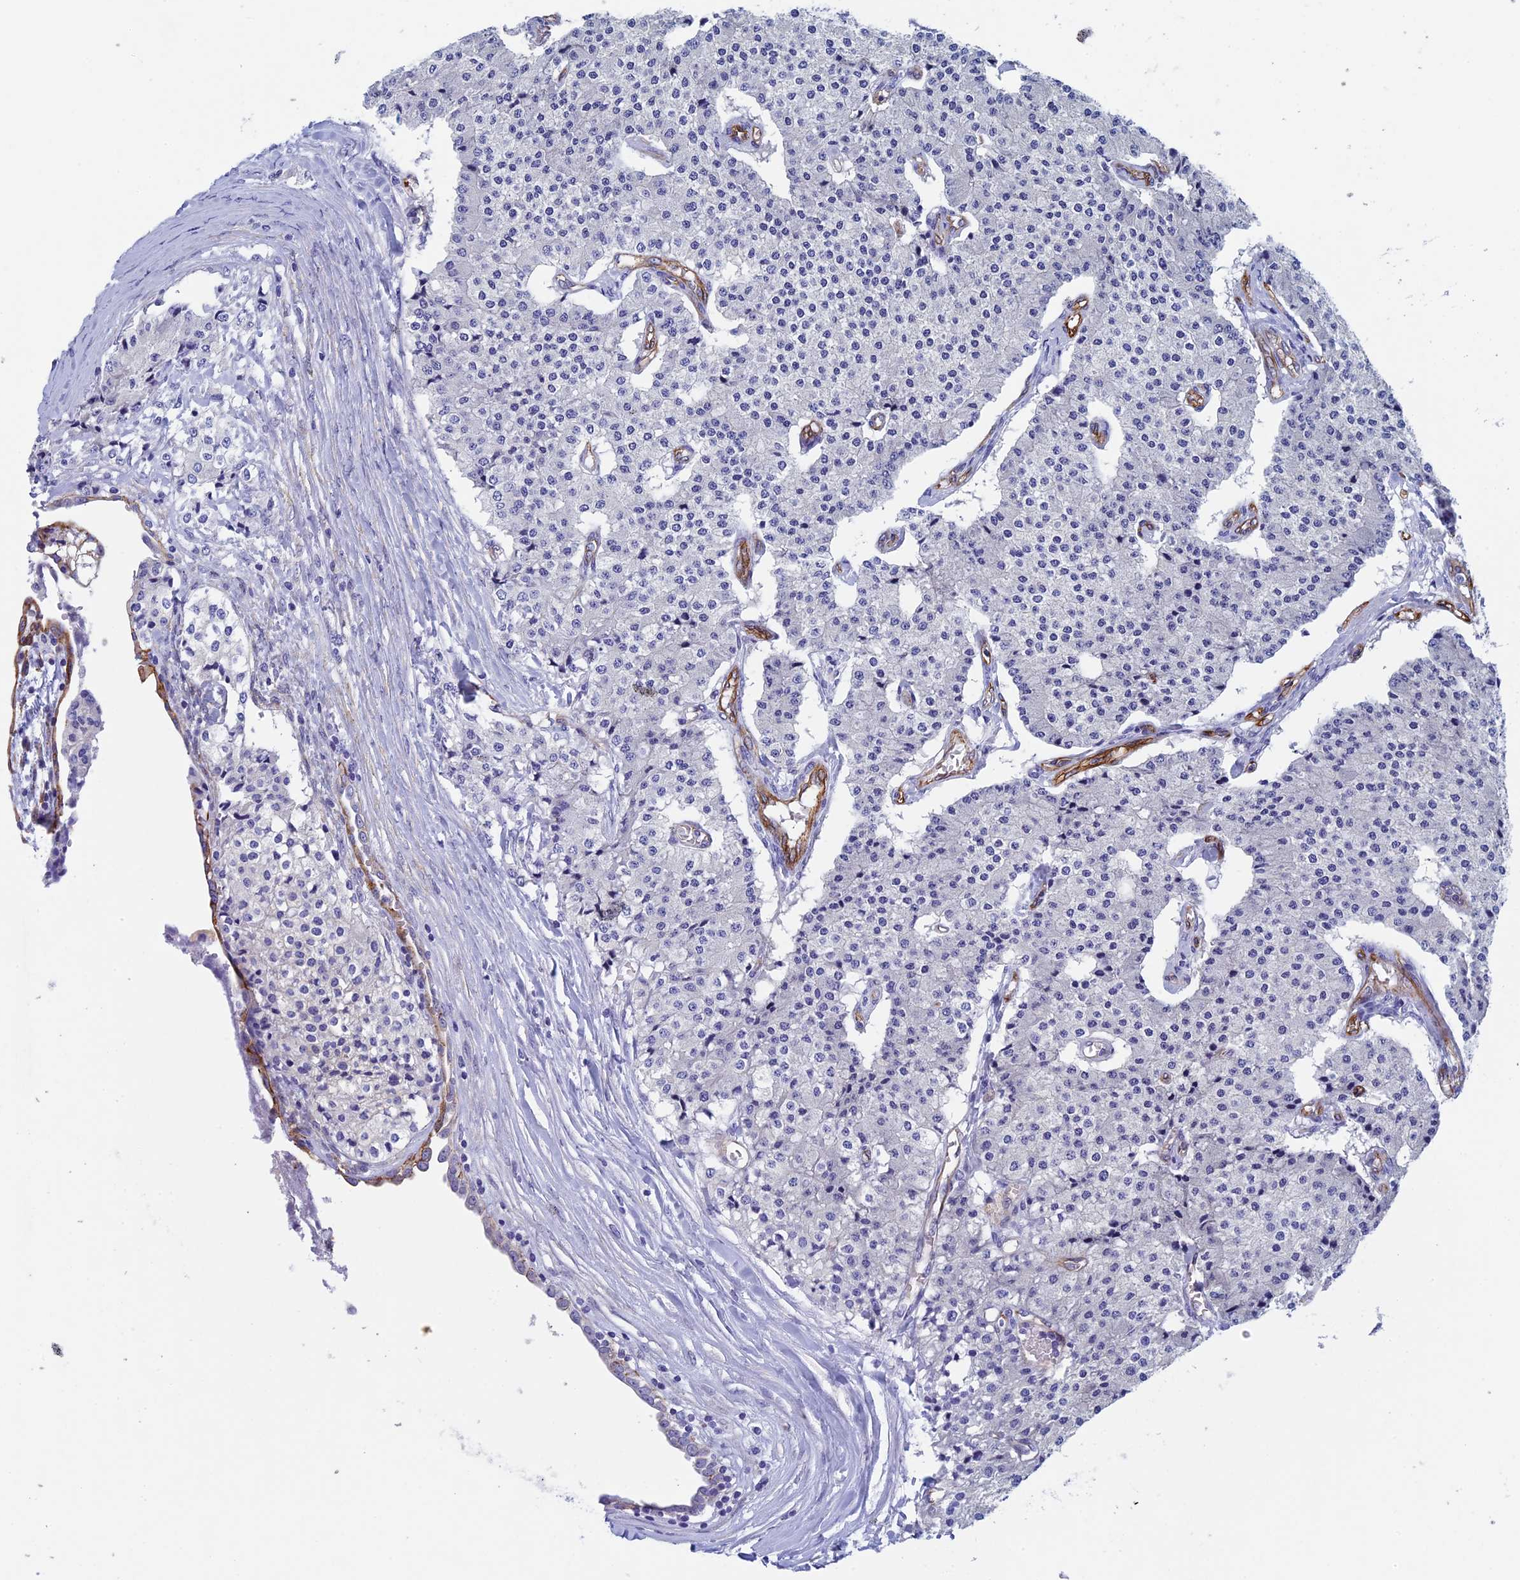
{"staining": {"intensity": "negative", "quantity": "none", "location": "none"}, "tissue": "carcinoid", "cell_type": "Tumor cells", "image_type": "cancer", "snomed": [{"axis": "morphology", "description": "Carcinoid, malignant, NOS"}, {"axis": "topography", "description": "Colon"}], "caption": "Carcinoid (malignant) was stained to show a protein in brown. There is no significant positivity in tumor cells.", "gene": "INSYN1", "patient": {"sex": "female", "age": 52}}